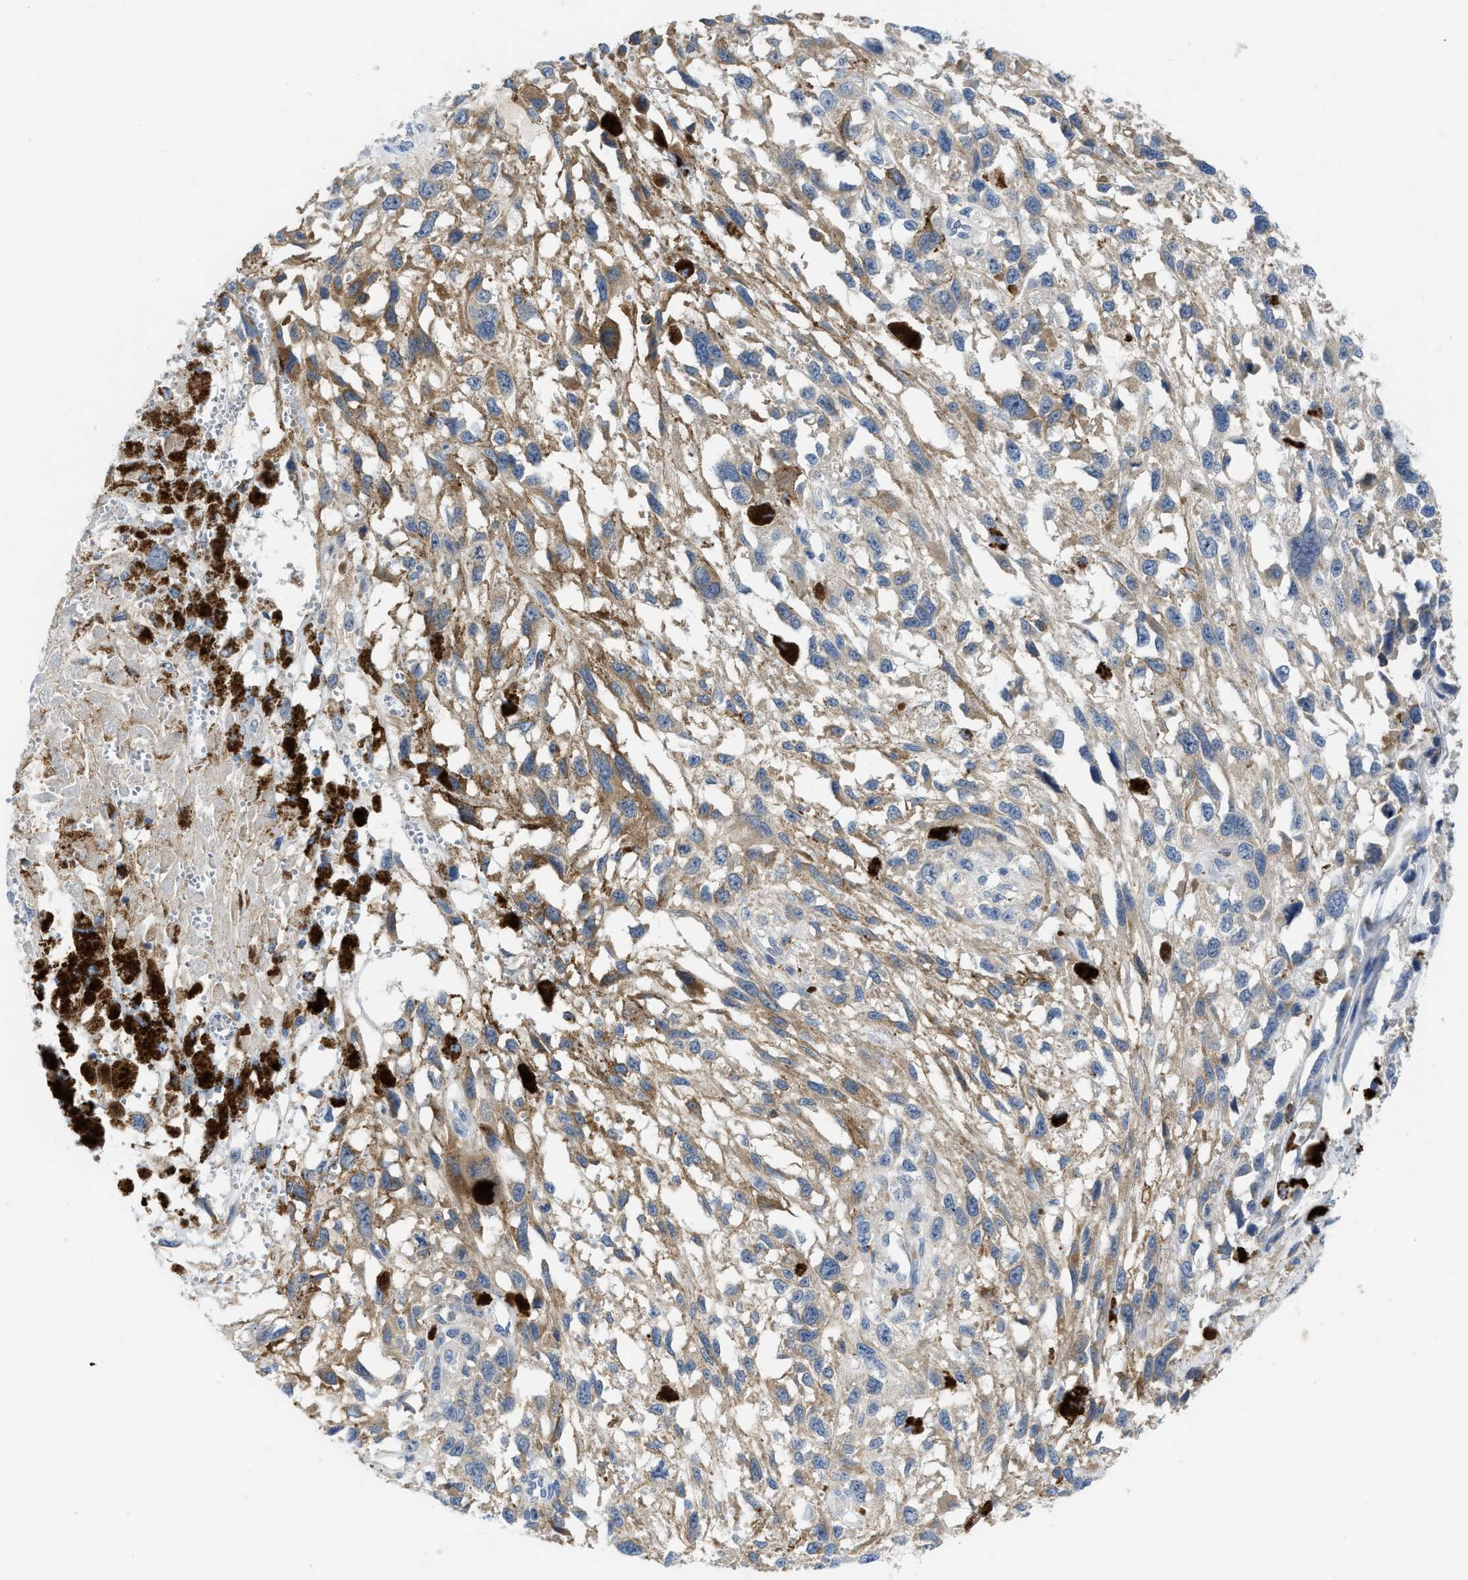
{"staining": {"intensity": "moderate", "quantity": ">75%", "location": "cytoplasmic/membranous"}, "tissue": "melanoma", "cell_type": "Tumor cells", "image_type": "cancer", "snomed": [{"axis": "morphology", "description": "Malignant melanoma, Metastatic site"}, {"axis": "topography", "description": "Lymph node"}], "caption": "Human malignant melanoma (metastatic site) stained with a brown dye exhibits moderate cytoplasmic/membranous positive positivity in about >75% of tumor cells.", "gene": "GATD3", "patient": {"sex": "male", "age": 59}}